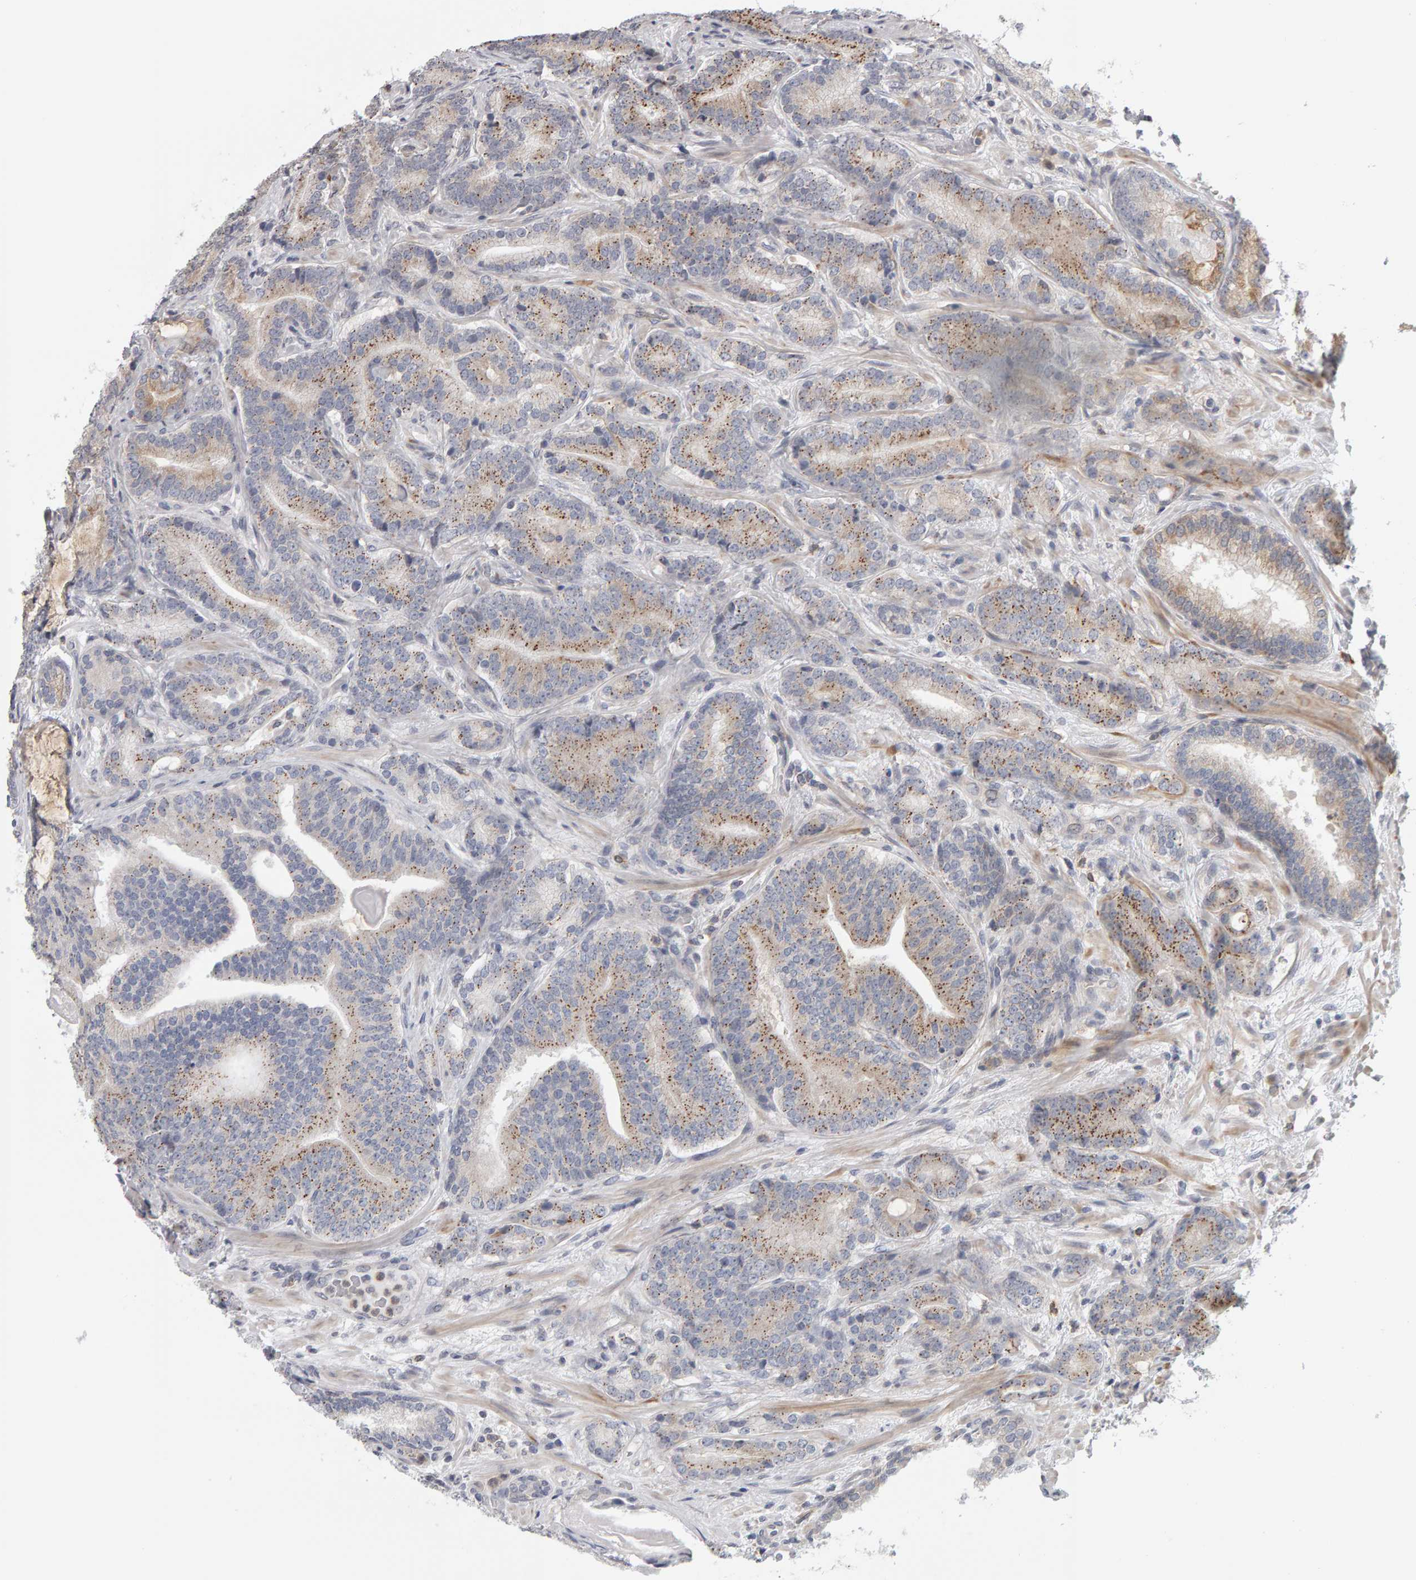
{"staining": {"intensity": "weak", "quantity": ">75%", "location": "cytoplasmic/membranous"}, "tissue": "prostate cancer", "cell_type": "Tumor cells", "image_type": "cancer", "snomed": [{"axis": "morphology", "description": "Adenocarcinoma, High grade"}, {"axis": "topography", "description": "Prostate"}], "caption": "Approximately >75% of tumor cells in human adenocarcinoma (high-grade) (prostate) exhibit weak cytoplasmic/membranous protein positivity as visualized by brown immunohistochemical staining.", "gene": "MSRA", "patient": {"sex": "male", "age": 55}}